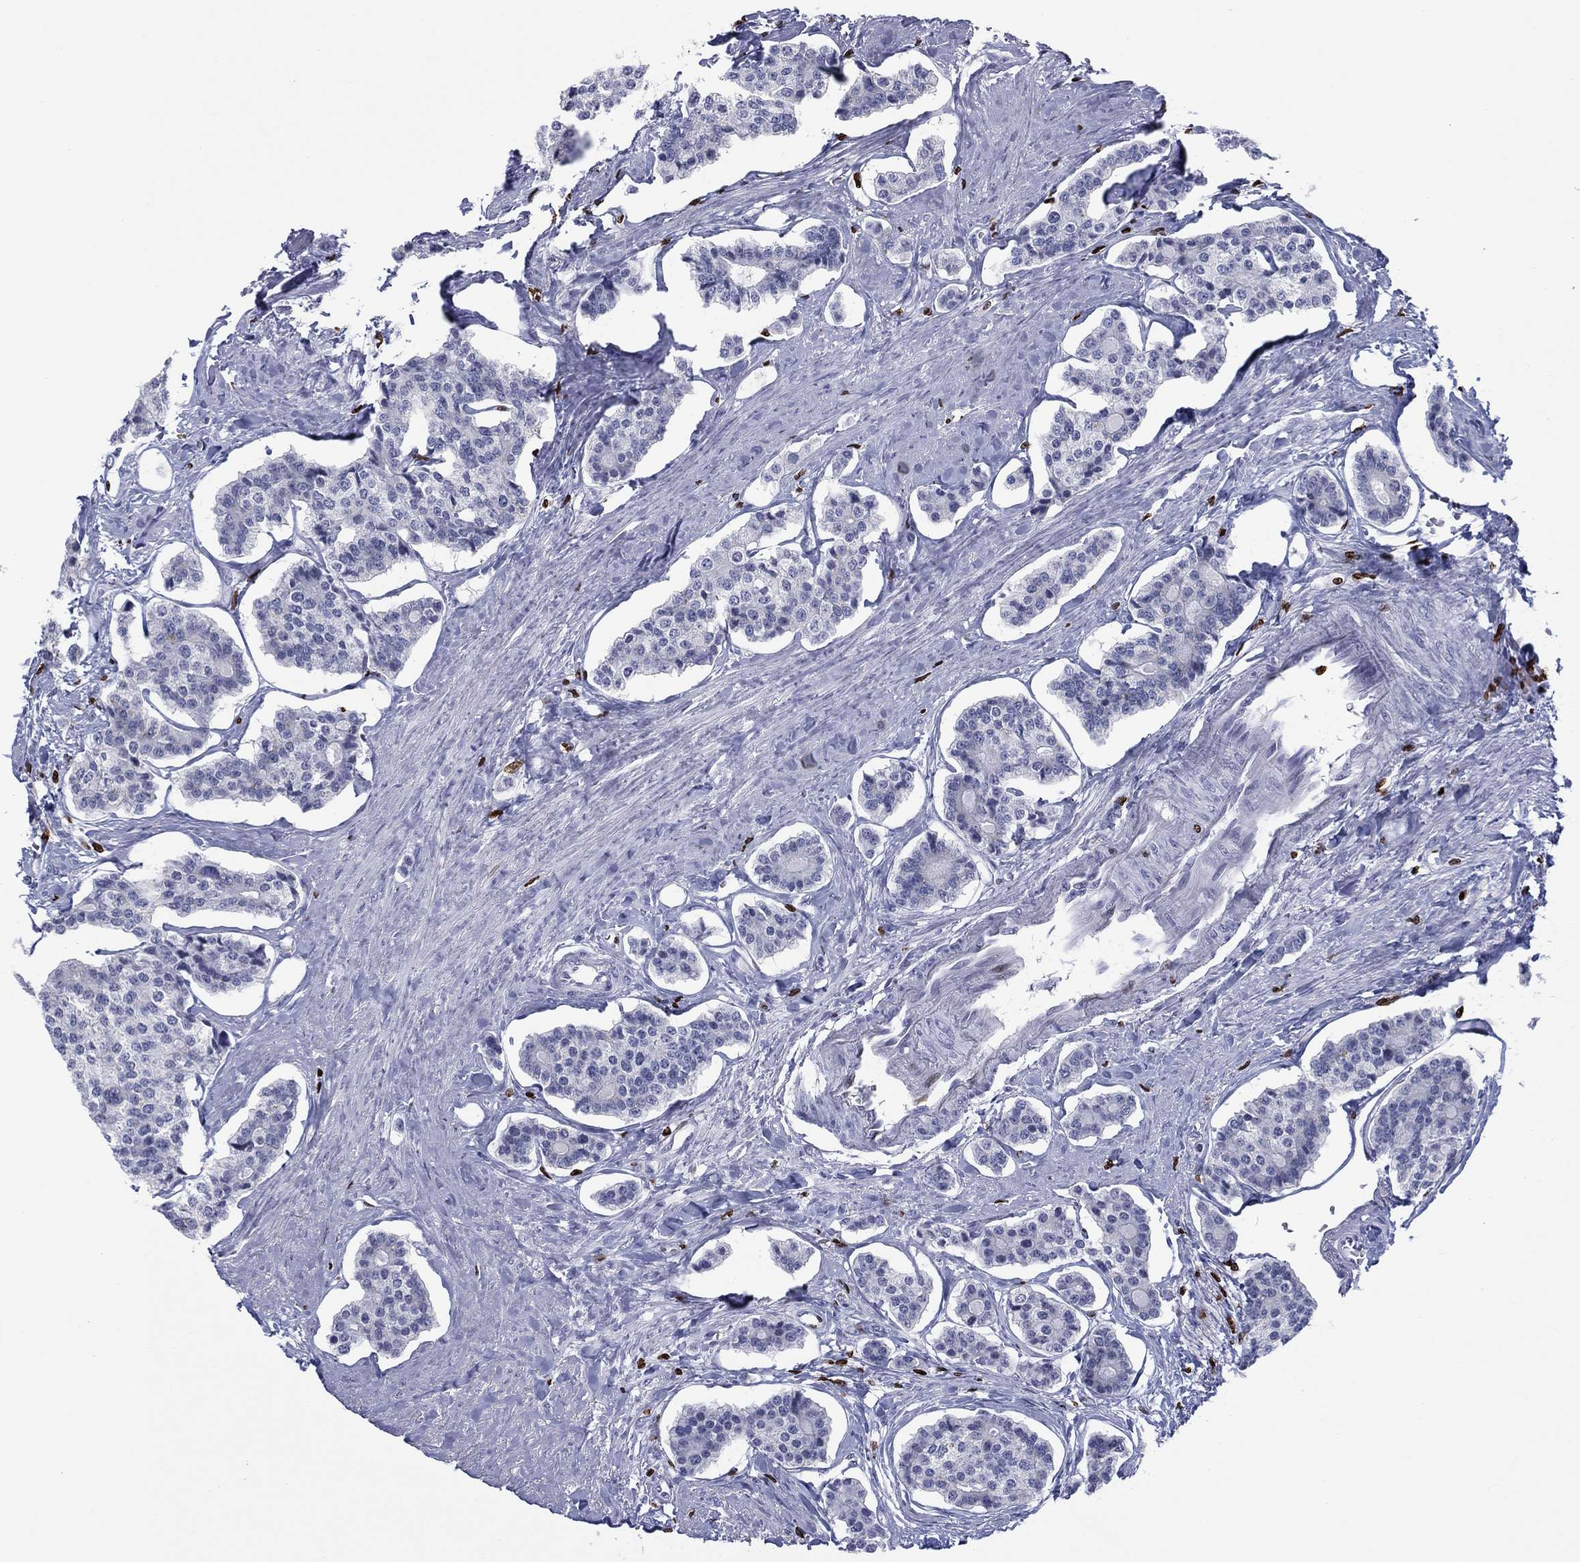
{"staining": {"intensity": "negative", "quantity": "none", "location": "none"}, "tissue": "carcinoid", "cell_type": "Tumor cells", "image_type": "cancer", "snomed": [{"axis": "morphology", "description": "Carcinoid, malignant, NOS"}, {"axis": "topography", "description": "Small intestine"}], "caption": "Tumor cells are negative for protein expression in human carcinoid.", "gene": "H1-5", "patient": {"sex": "female", "age": 65}}